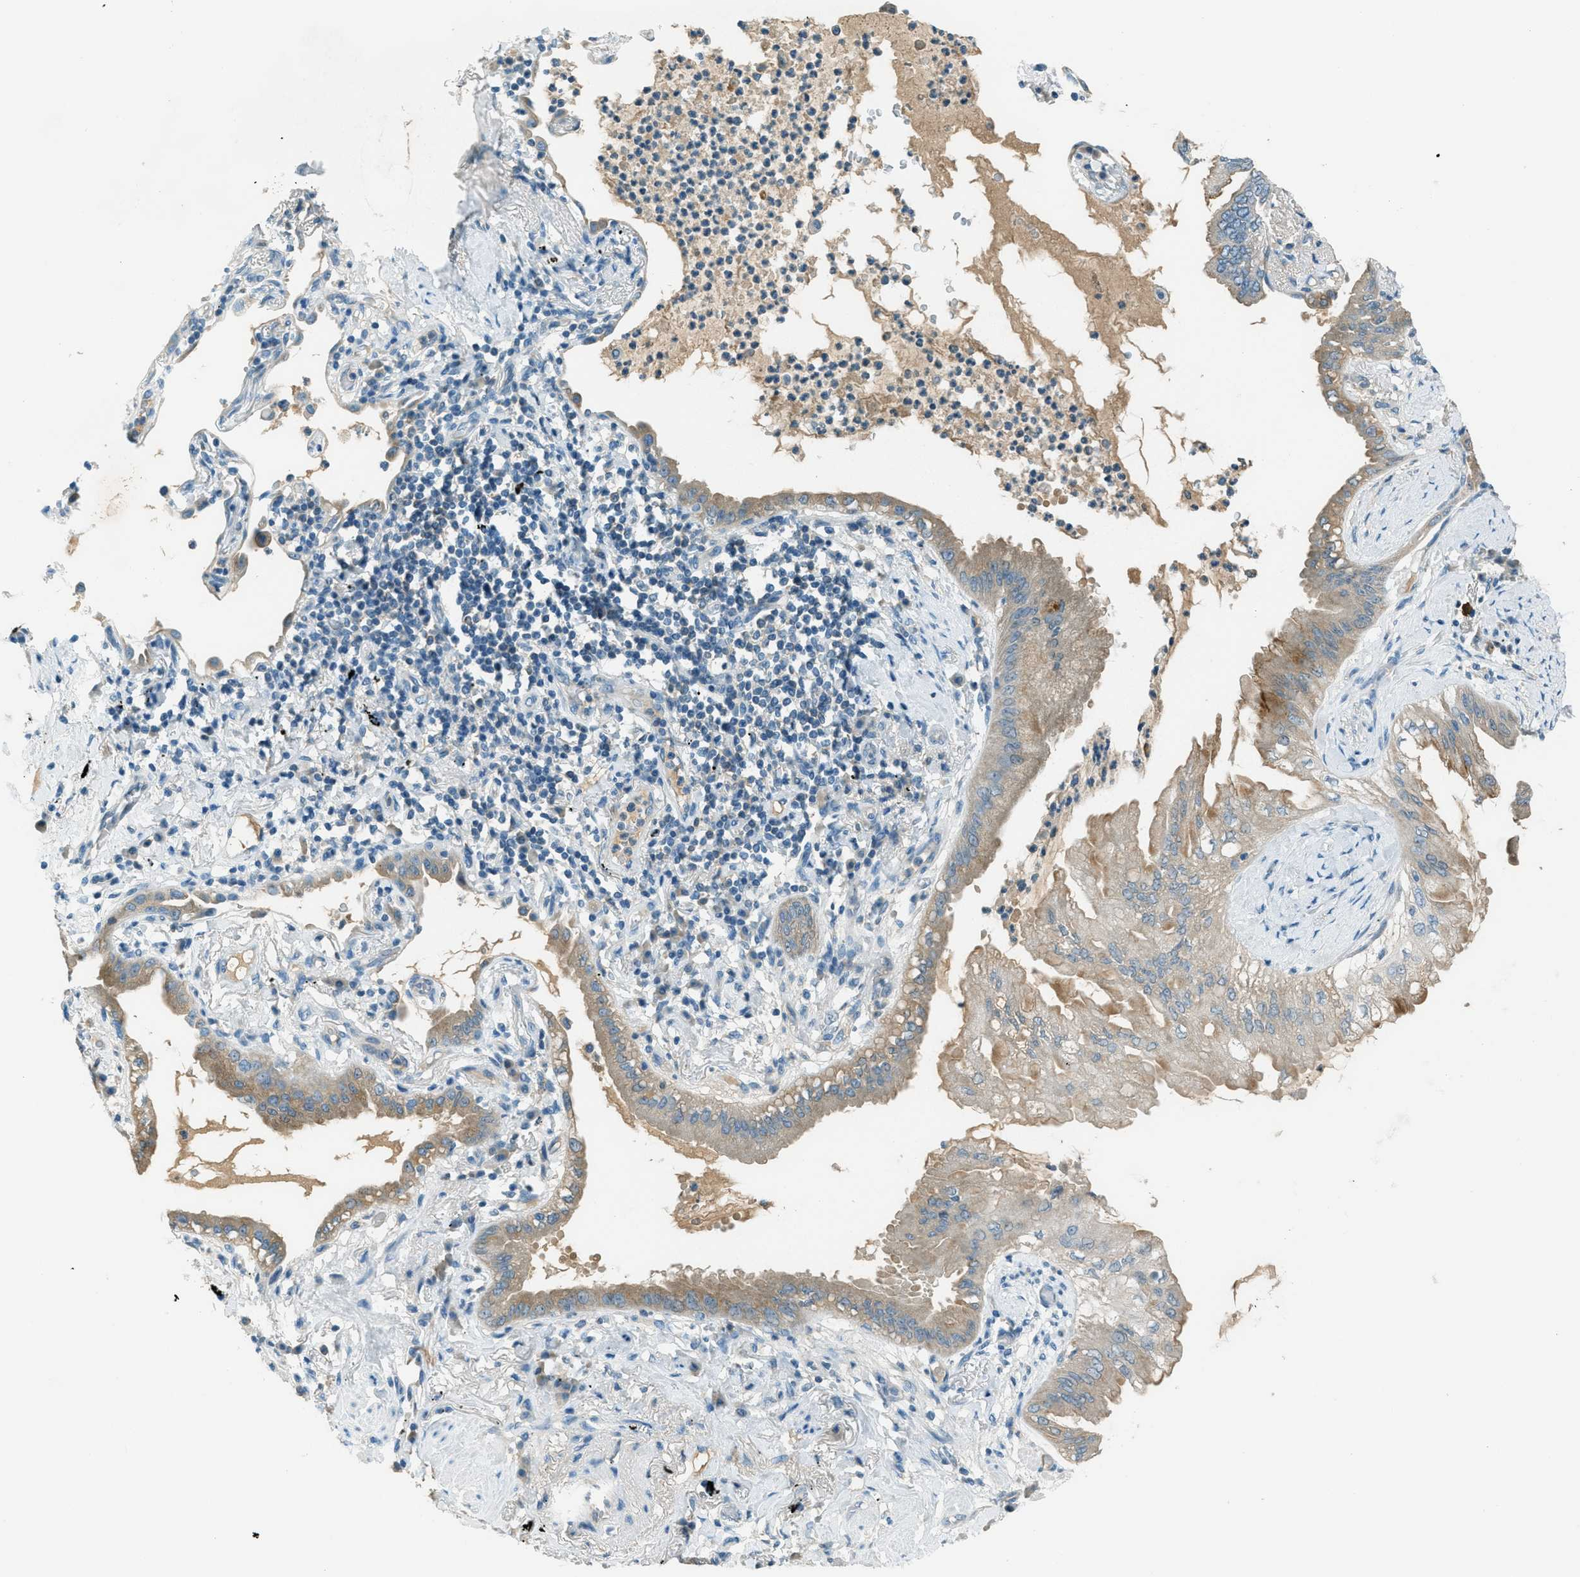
{"staining": {"intensity": "moderate", "quantity": ">75%", "location": "cytoplasmic/membranous"}, "tissue": "lung cancer", "cell_type": "Tumor cells", "image_type": "cancer", "snomed": [{"axis": "morphology", "description": "Normal tissue, NOS"}, {"axis": "morphology", "description": "Adenocarcinoma, NOS"}, {"axis": "topography", "description": "Bronchus"}, {"axis": "topography", "description": "Lung"}], "caption": "Immunohistochemistry (DAB) staining of adenocarcinoma (lung) shows moderate cytoplasmic/membranous protein positivity in approximately >75% of tumor cells.", "gene": "MSLN", "patient": {"sex": "female", "age": 70}}